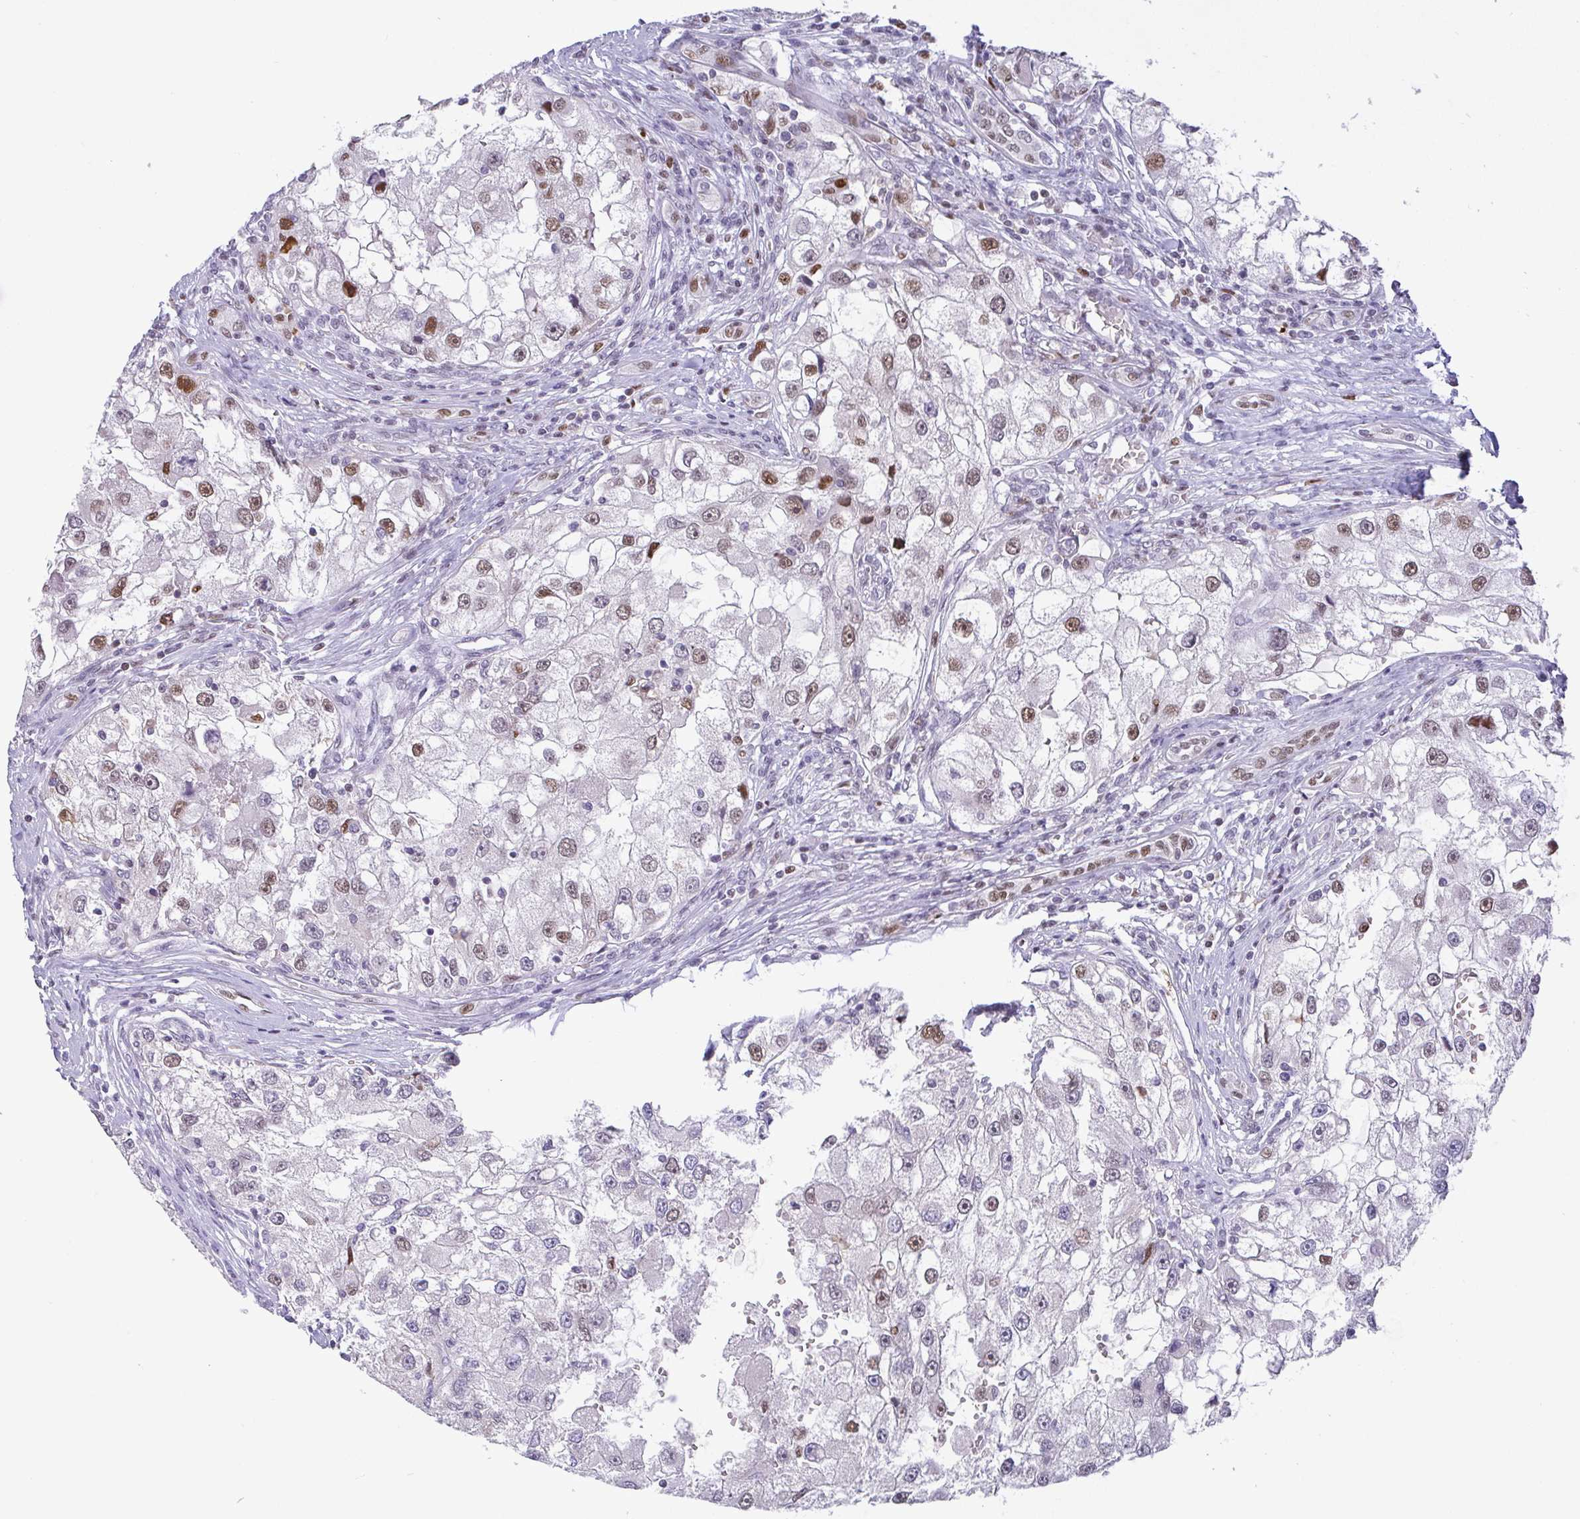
{"staining": {"intensity": "moderate", "quantity": "25%-75%", "location": "nuclear"}, "tissue": "renal cancer", "cell_type": "Tumor cells", "image_type": "cancer", "snomed": [{"axis": "morphology", "description": "Adenocarcinoma, NOS"}, {"axis": "topography", "description": "Kidney"}], "caption": "About 25%-75% of tumor cells in renal cancer (adenocarcinoma) display moderate nuclear protein positivity as visualized by brown immunohistochemical staining.", "gene": "BBX", "patient": {"sex": "male", "age": 63}}